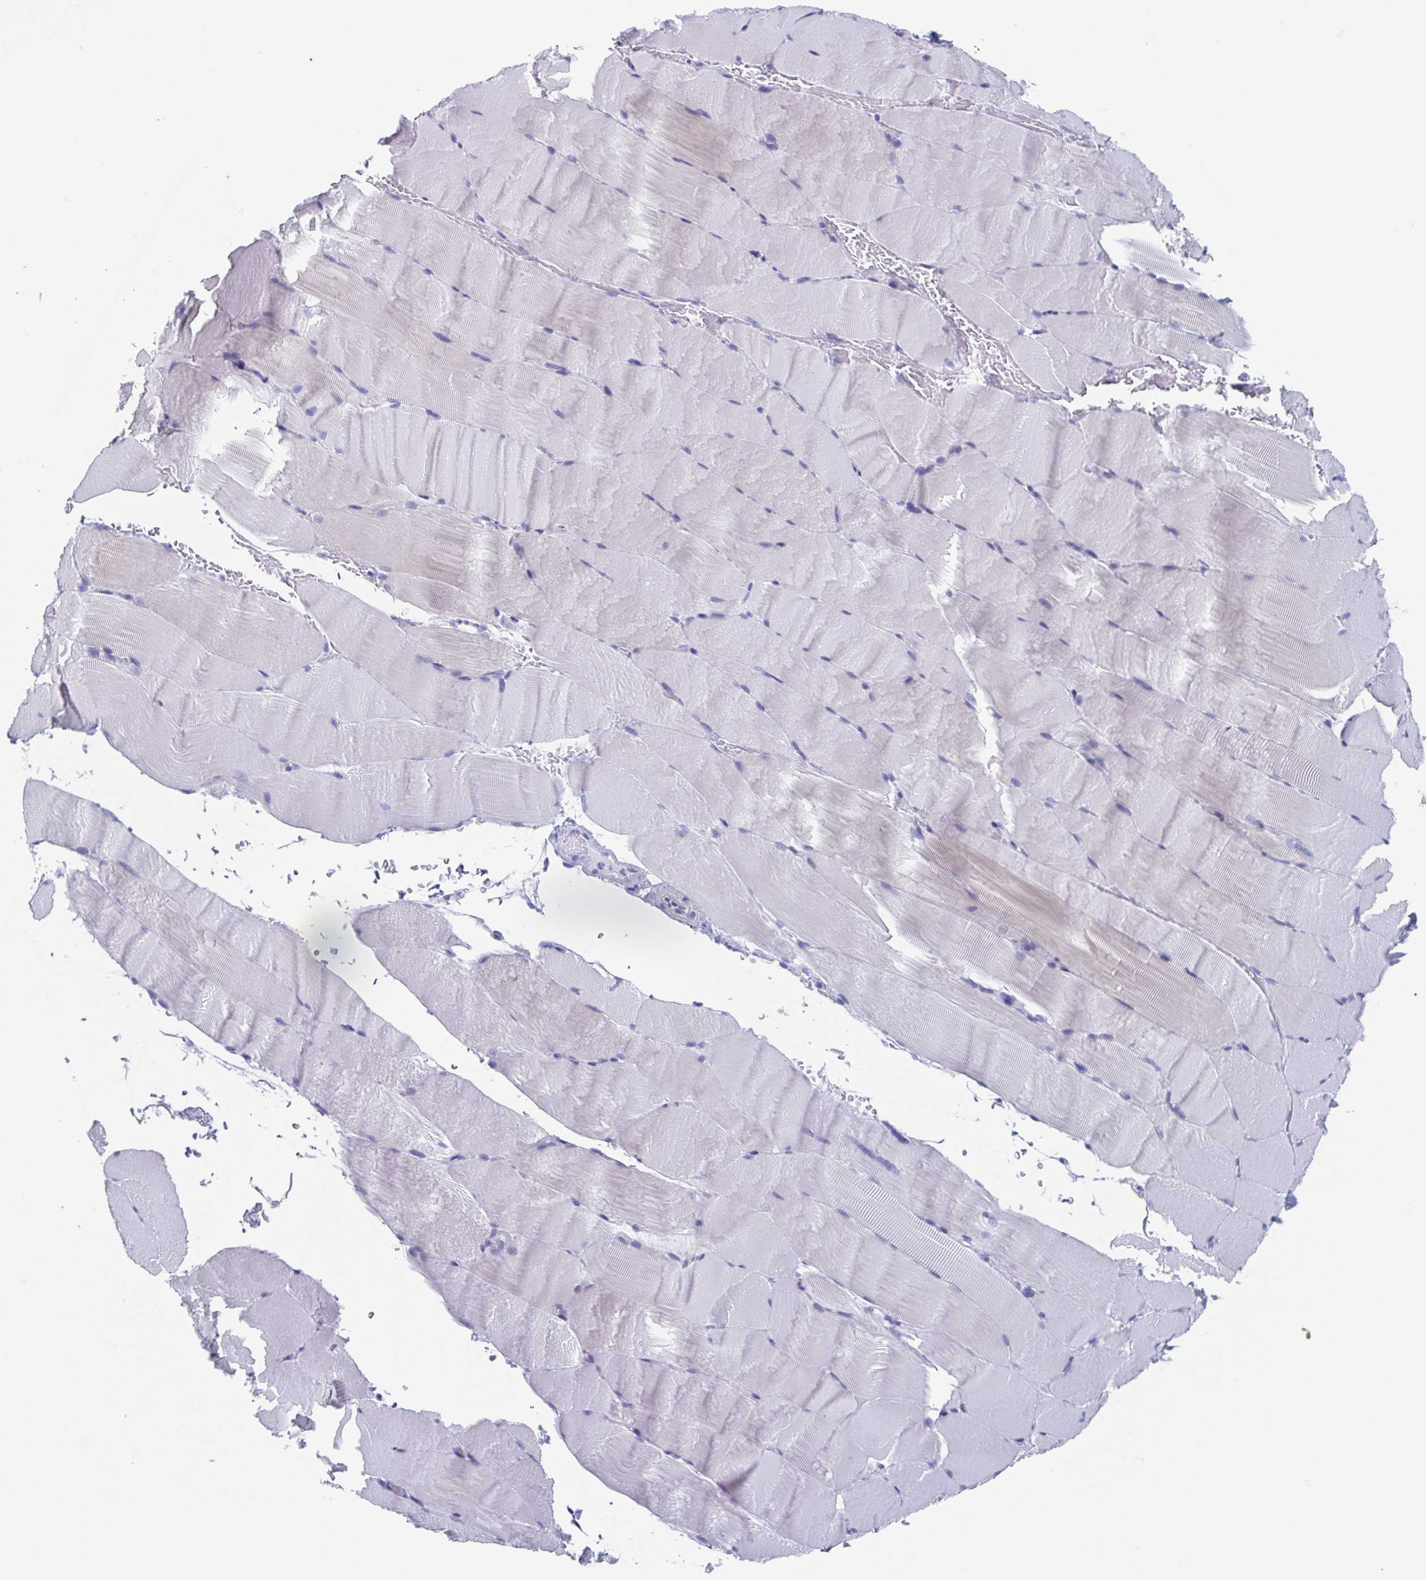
{"staining": {"intensity": "negative", "quantity": "none", "location": "none"}, "tissue": "skeletal muscle", "cell_type": "Myocytes", "image_type": "normal", "snomed": [{"axis": "morphology", "description": "Normal tissue, NOS"}, {"axis": "topography", "description": "Skeletal muscle"}], "caption": "Immunohistochemical staining of normal human skeletal muscle reveals no significant expression in myocytes.", "gene": "SHCBP1L", "patient": {"sex": "female", "age": 37}}